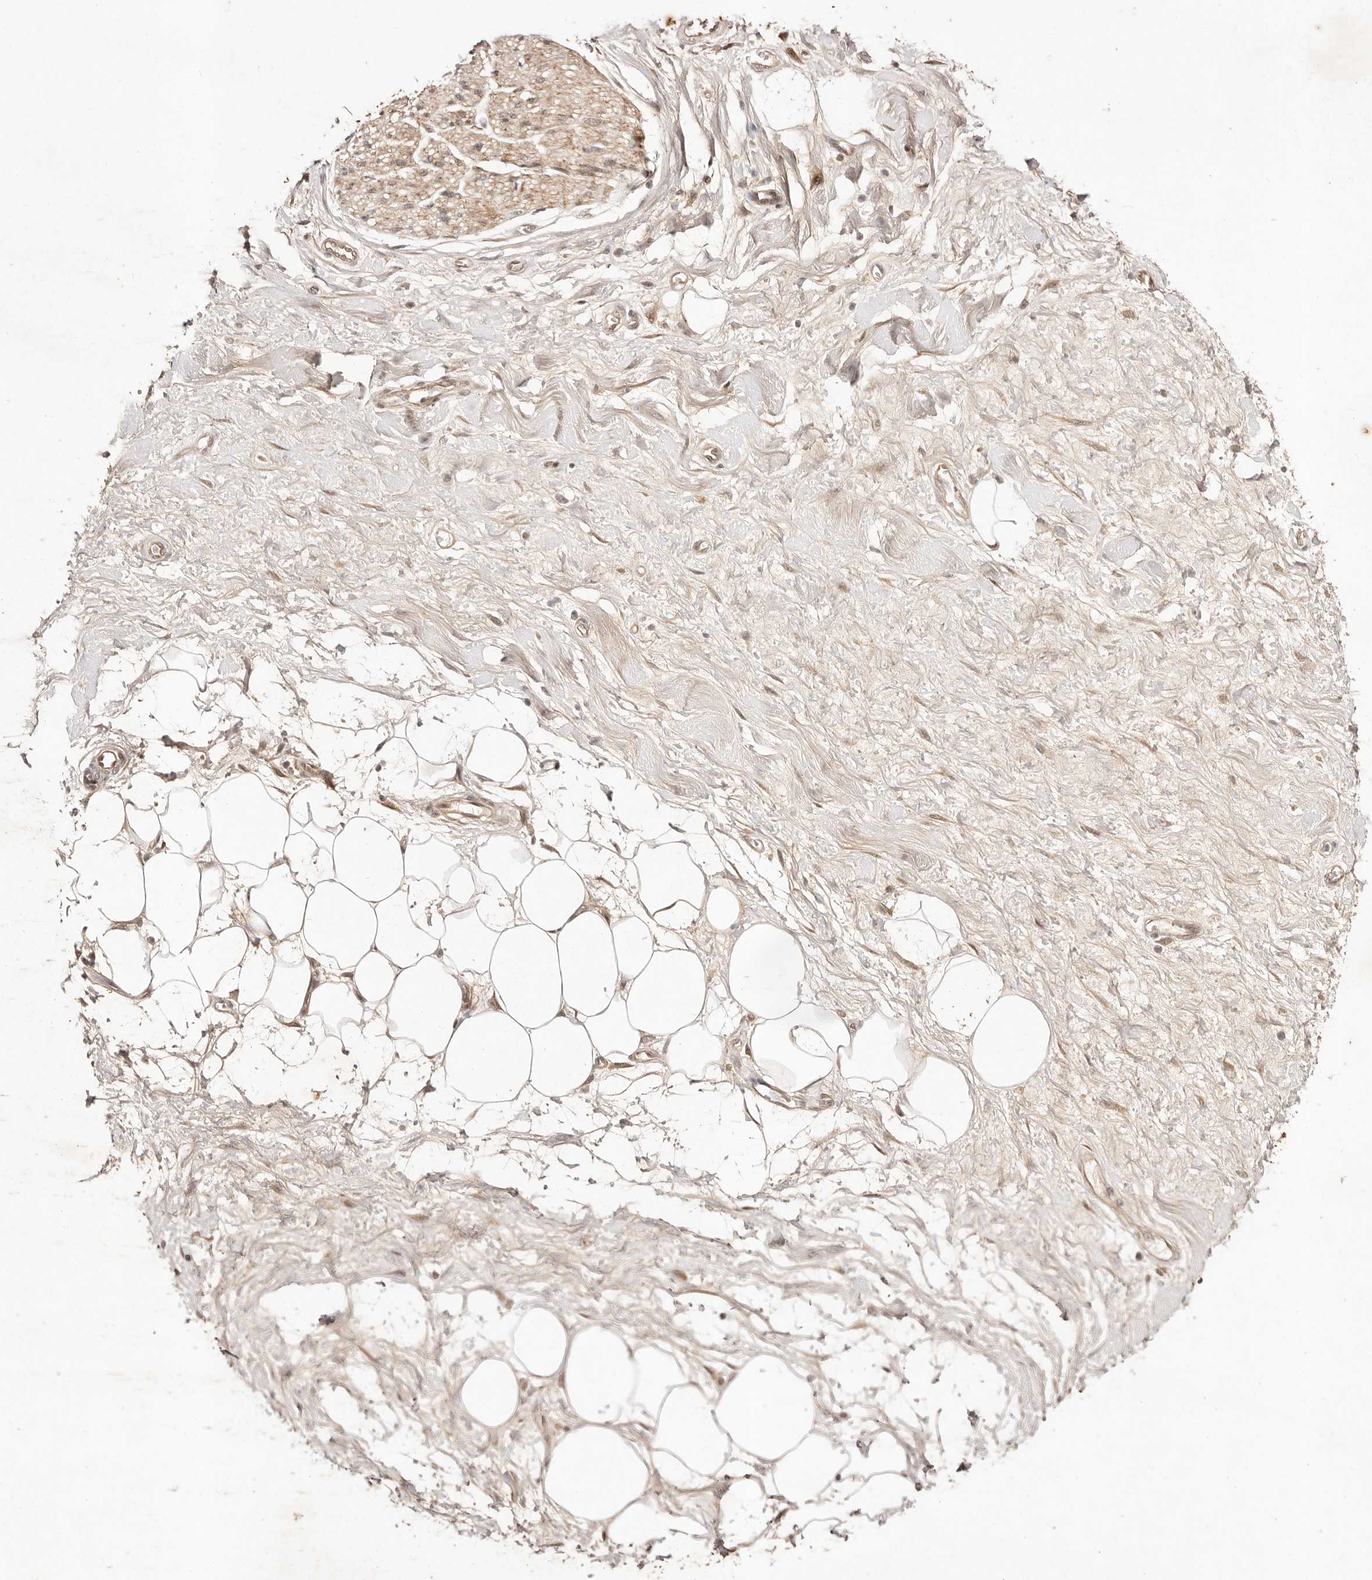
{"staining": {"intensity": "weak", "quantity": ">75%", "location": "cytoplasmic/membranous"}, "tissue": "adipose tissue", "cell_type": "Adipocytes", "image_type": "normal", "snomed": [{"axis": "morphology", "description": "Normal tissue, NOS"}, {"axis": "morphology", "description": "Adenocarcinoma, NOS"}, {"axis": "topography", "description": "Pancreas"}, {"axis": "topography", "description": "Peripheral nerve tissue"}], "caption": "DAB (3,3'-diaminobenzidine) immunohistochemical staining of normal human adipose tissue shows weak cytoplasmic/membranous protein positivity in about >75% of adipocytes. (DAB (3,3'-diaminobenzidine) IHC with brightfield microscopy, high magnification).", "gene": "WRN", "patient": {"sex": "male", "age": 59}}